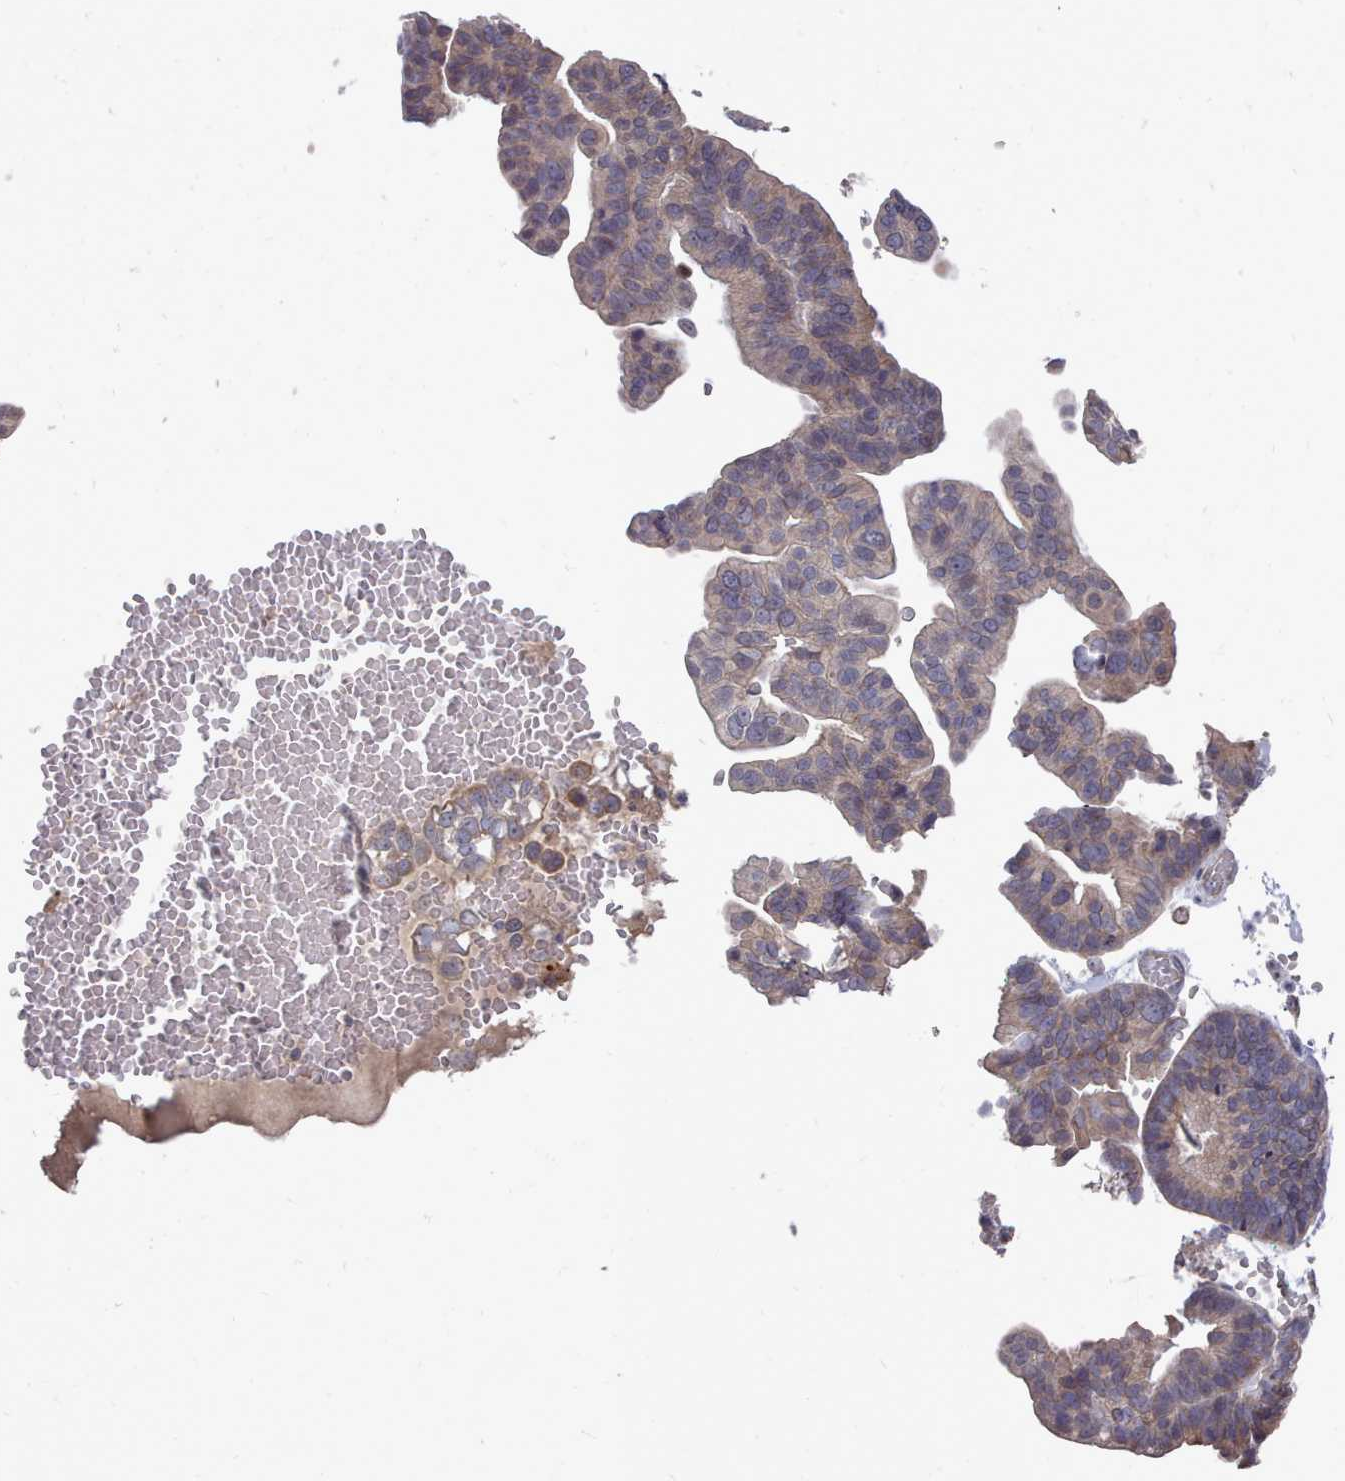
{"staining": {"intensity": "moderate", "quantity": "25%-75%", "location": "cytoplasmic/membranous"}, "tissue": "ovarian cancer", "cell_type": "Tumor cells", "image_type": "cancer", "snomed": [{"axis": "morphology", "description": "Cystadenocarcinoma, serous, NOS"}, {"axis": "topography", "description": "Ovary"}], "caption": "Serous cystadenocarcinoma (ovarian) stained with DAB immunohistochemistry (IHC) reveals medium levels of moderate cytoplasmic/membranous positivity in approximately 25%-75% of tumor cells.", "gene": "ACKR3", "patient": {"sex": "female", "age": 56}}